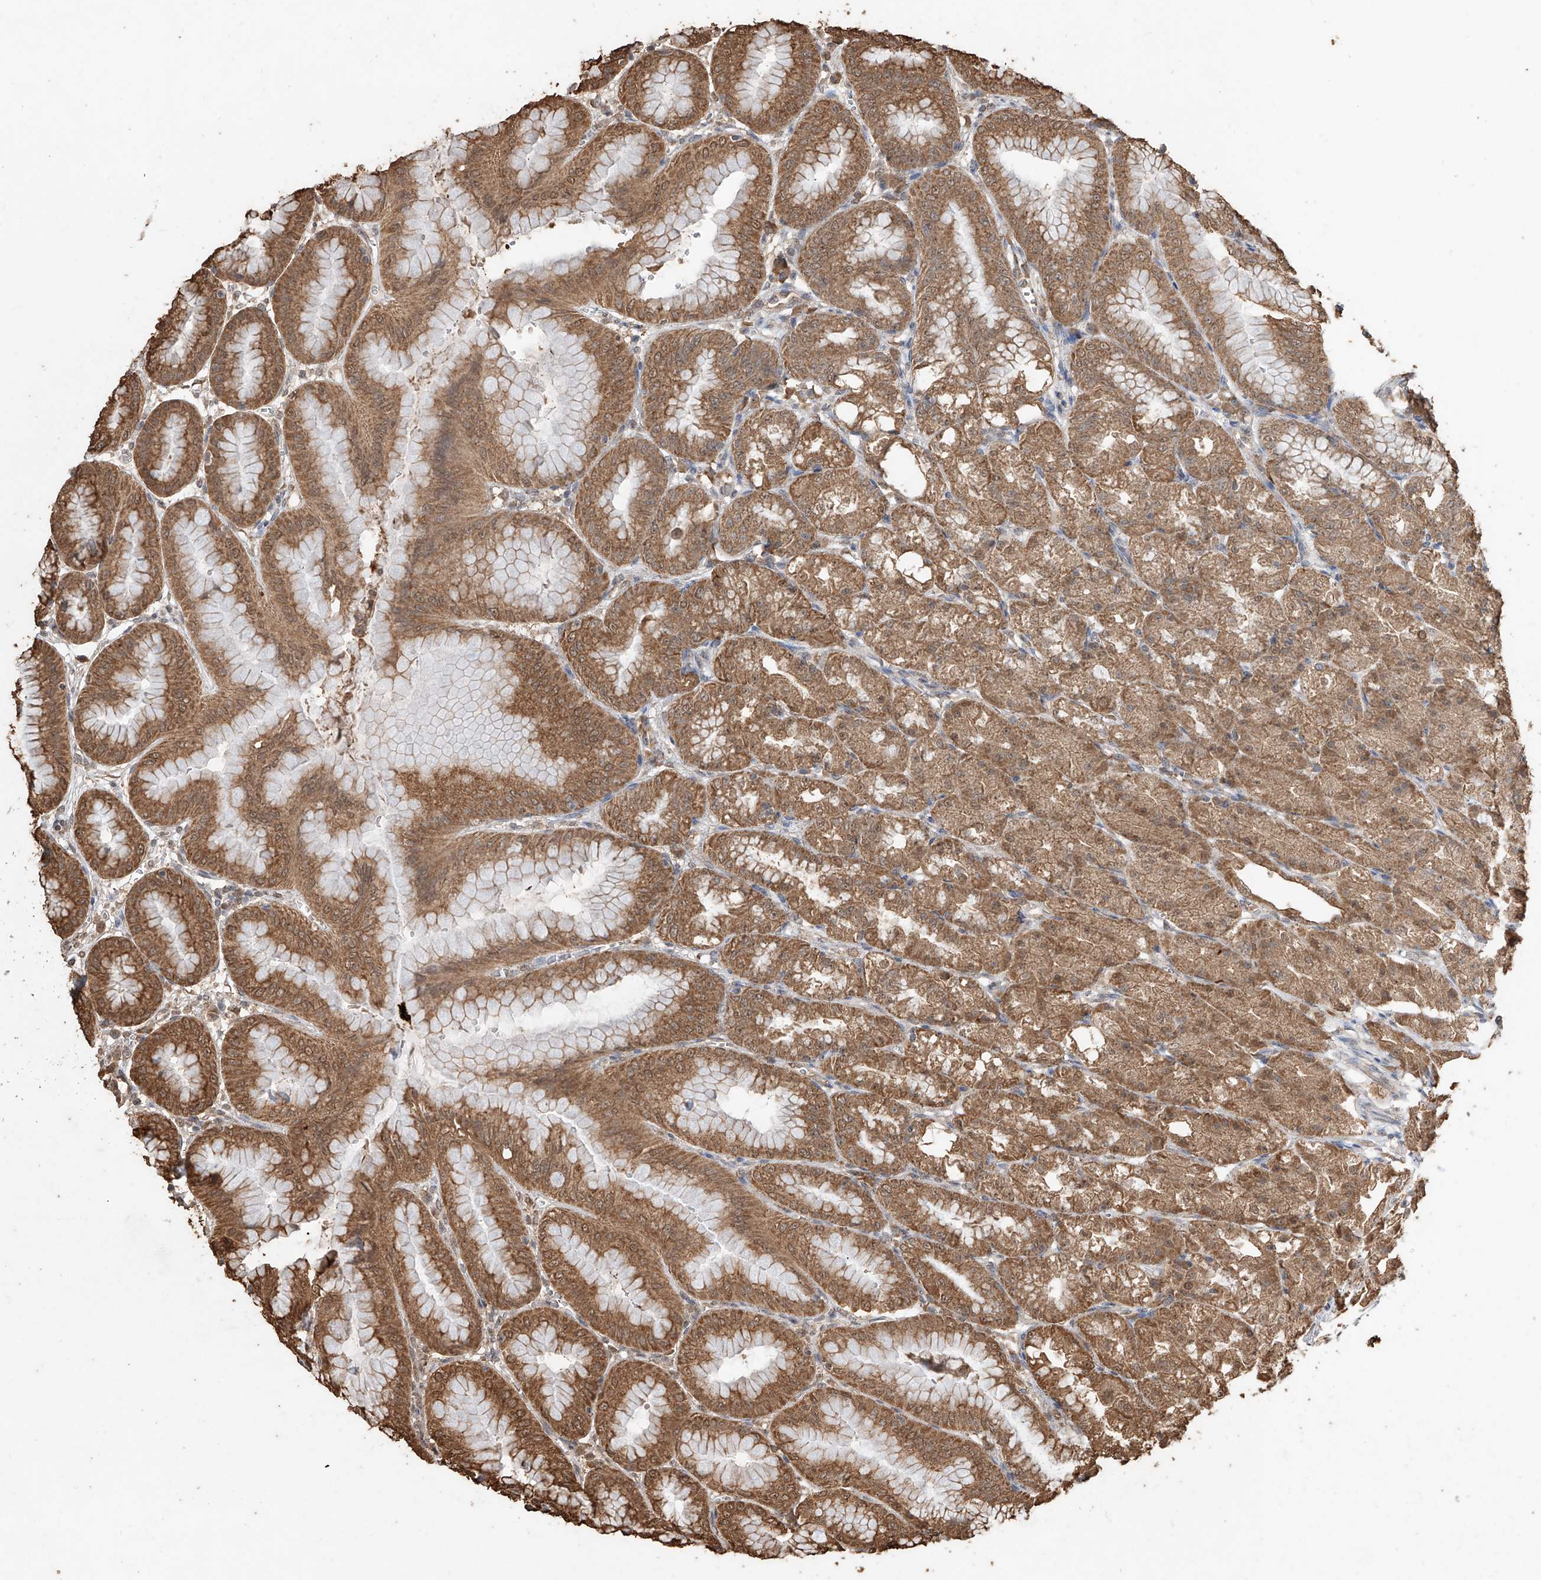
{"staining": {"intensity": "moderate", "quantity": ">75%", "location": "cytoplasmic/membranous,nuclear"}, "tissue": "stomach", "cell_type": "Glandular cells", "image_type": "normal", "snomed": [{"axis": "morphology", "description": "Normal tissue, NOS"}, {"axis": "topography", "description": "Stomach, lower"}], "caption": "Stomach stained with immunohistochemistry shows moderate cytoplasmic/membranous,nuclear staining in about >75% of glandular cells.", "gene": "ELOVL1", "patient": {"sex": "male", "age": 71}}